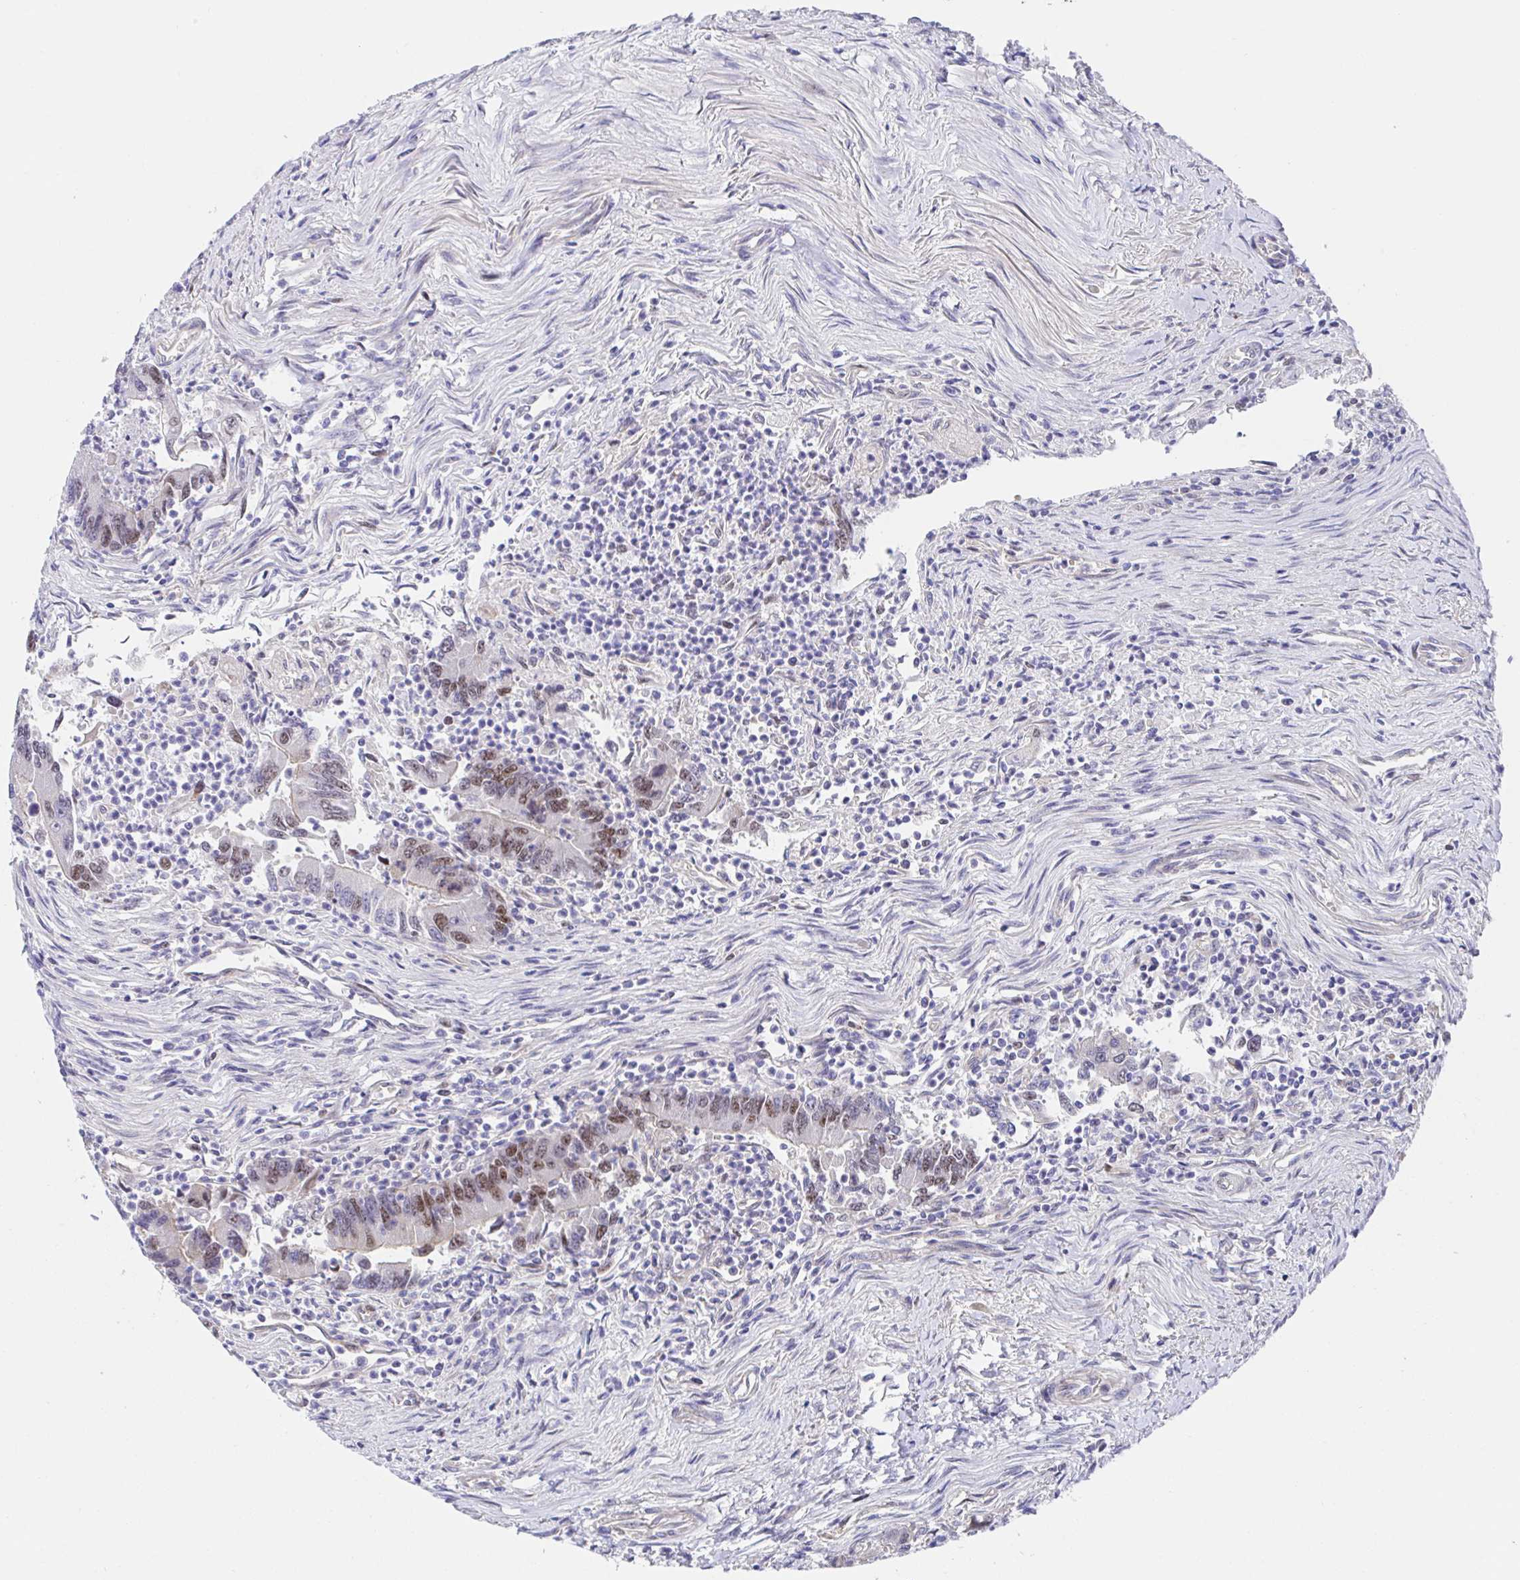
{"staining": {"intensity": "moderate", "quantity": "25%-75%", "location": "nuclear"}, "tissue": "colorectal cancer", "cell_type": "Tumor cells", "image_type": "cancer", "snomed": [{"axis": "morphology", "description": "Adenocarcinoma, NOS"}, {"axis": "topography", "description": "Colon"}], "caption": "Colorectal adenocarcinoma tissue exhibits moderate nuclear staining in approximately 25%-75% of tumor cells, visualized by immunohistochemistry. (DAB IHC, brown staining for protein, blue staining for nuclei).", "gene": "TIMELESS", "patient": {"sex": "female", "age": 67}}